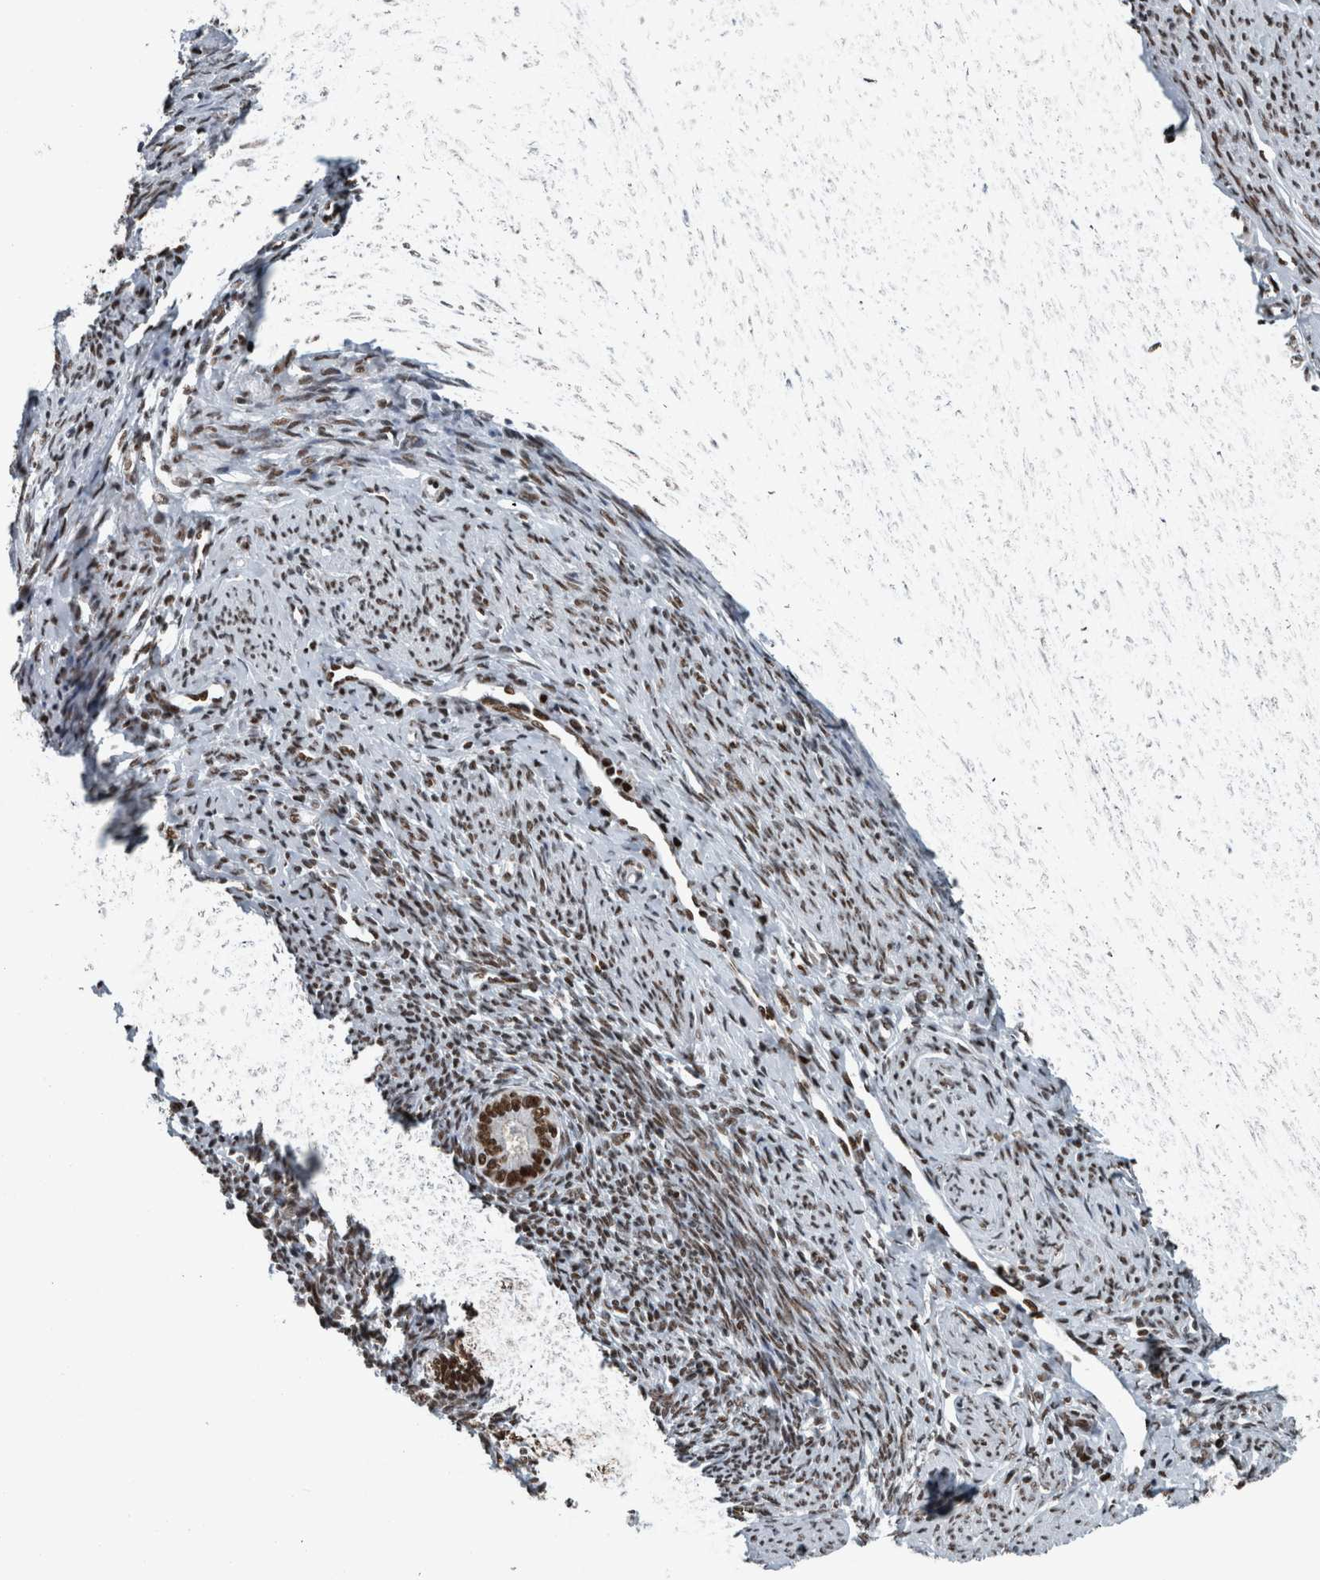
{"staining": {"intensity": "strong", "quantity": "<25%", "location": "nuclear"}, "tissue": "endometrium", "cell_type": "Cells in endometrial stroma", "image_type": "normal", "snomed": [{"axis": "morphology", "description": "Normal tissue, NOS"}, {"axis": "topography", "description": "Endometrium"}], "caption": "Brown immunohistochemical staining in benign human endometrium exhibits strong nuclear positivity in about <25% of cells in endometrial stroma. The protein is shown in brown color, while the nuclei are stained blue.", "gene": "DNMT3A", "patient": {"sex": "female", "age": 56}}